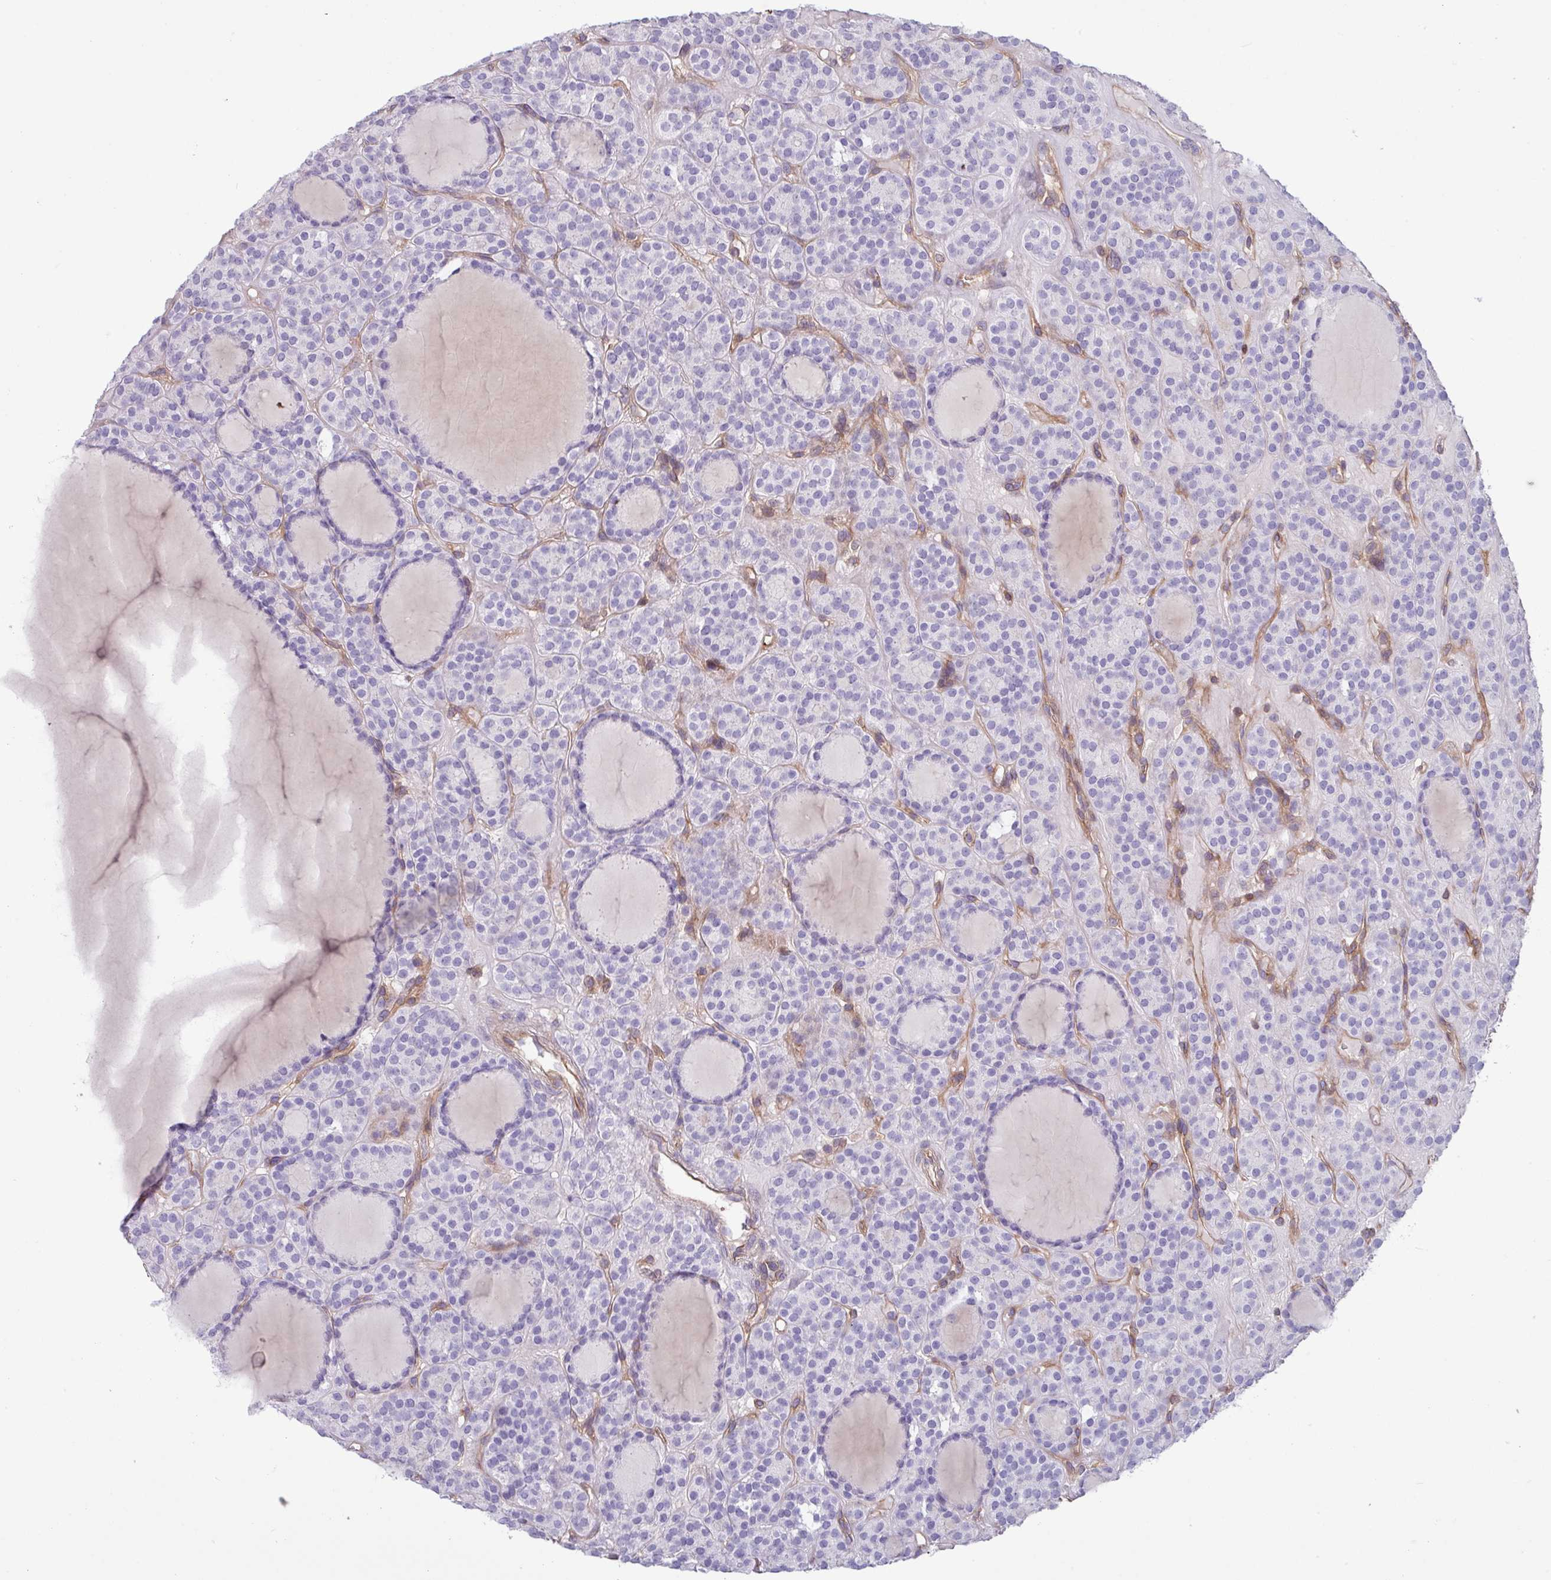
{"staining": {"intensity": "negative", "quantity": "none", "location": "none"}, "tissue": "thyroid cancer", "cell_type": "Tumor cells", "image_type": "cancer", "snomed": [{"axis": "morphology", "description": "Follicular adenoma carcinoma, NOS"}, {"axis": "topography", "description": "Thyroid gland"}], "caption": "The photomicrograph demonstrates no staining of tumor cells in thyroid cancer. Nuclei are stained in blue.", "gene": "KIRREL3", "patient": {"sex": "female", "age": 63}}